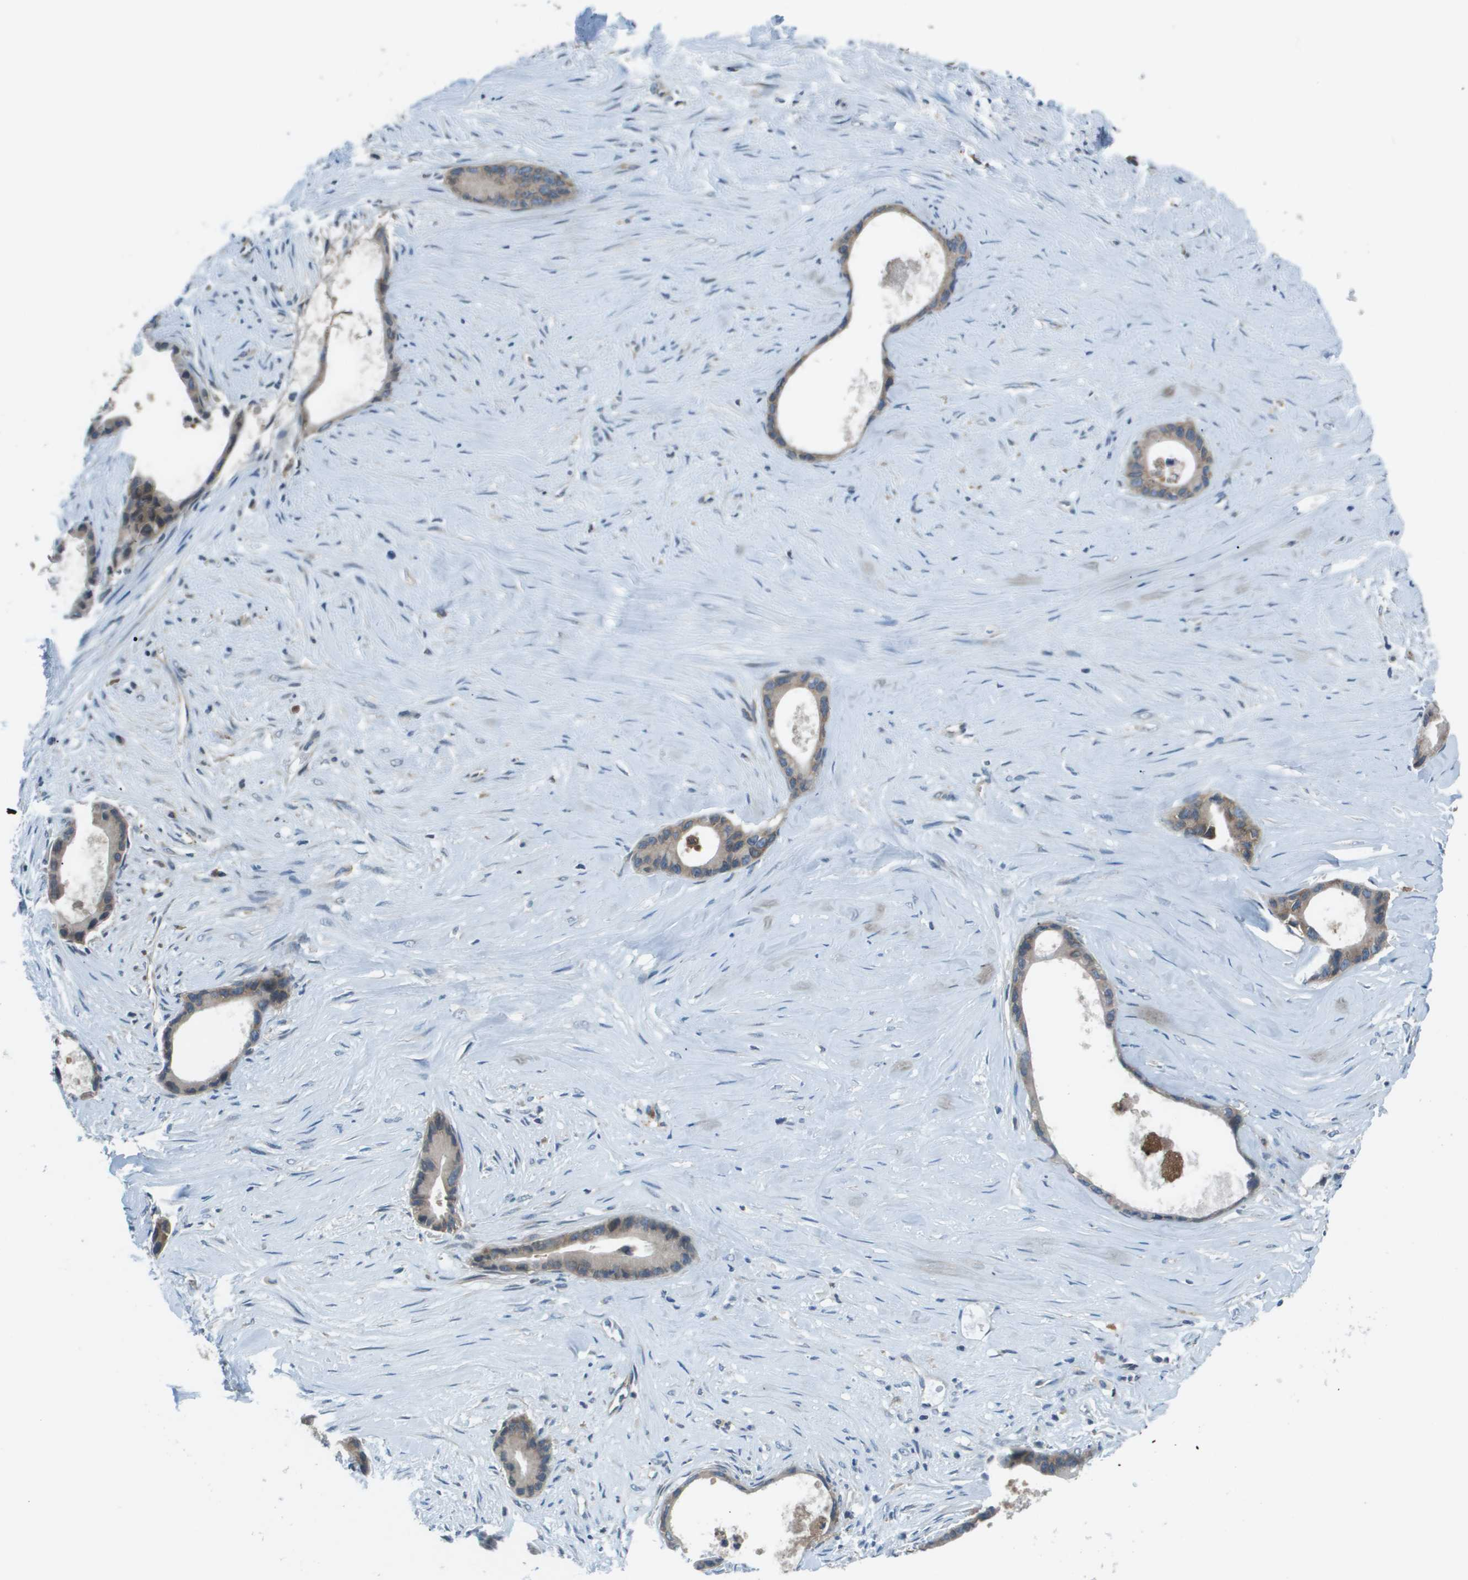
{"staining": {"intensity": "moderate", "quantity": "<25%", "location": "cytoplasmic/membranous"}, "tissue": "liver cancer", "cell_type": "Tumor cells", "image_type": "cancer", "snomed": [{"axis": "morphology", "description": "Cholangiocarcinoma"}, {"axis": "topography", "description": "Liver"}], "caption": "Liver cancer (cholangiocarcinoma) tissue demonstrates moderate cytoplasmic/membranous staining in about <25% of tumor cells", "gene": "EIF3B", "patient": {"sex": "female", "age": 55}}